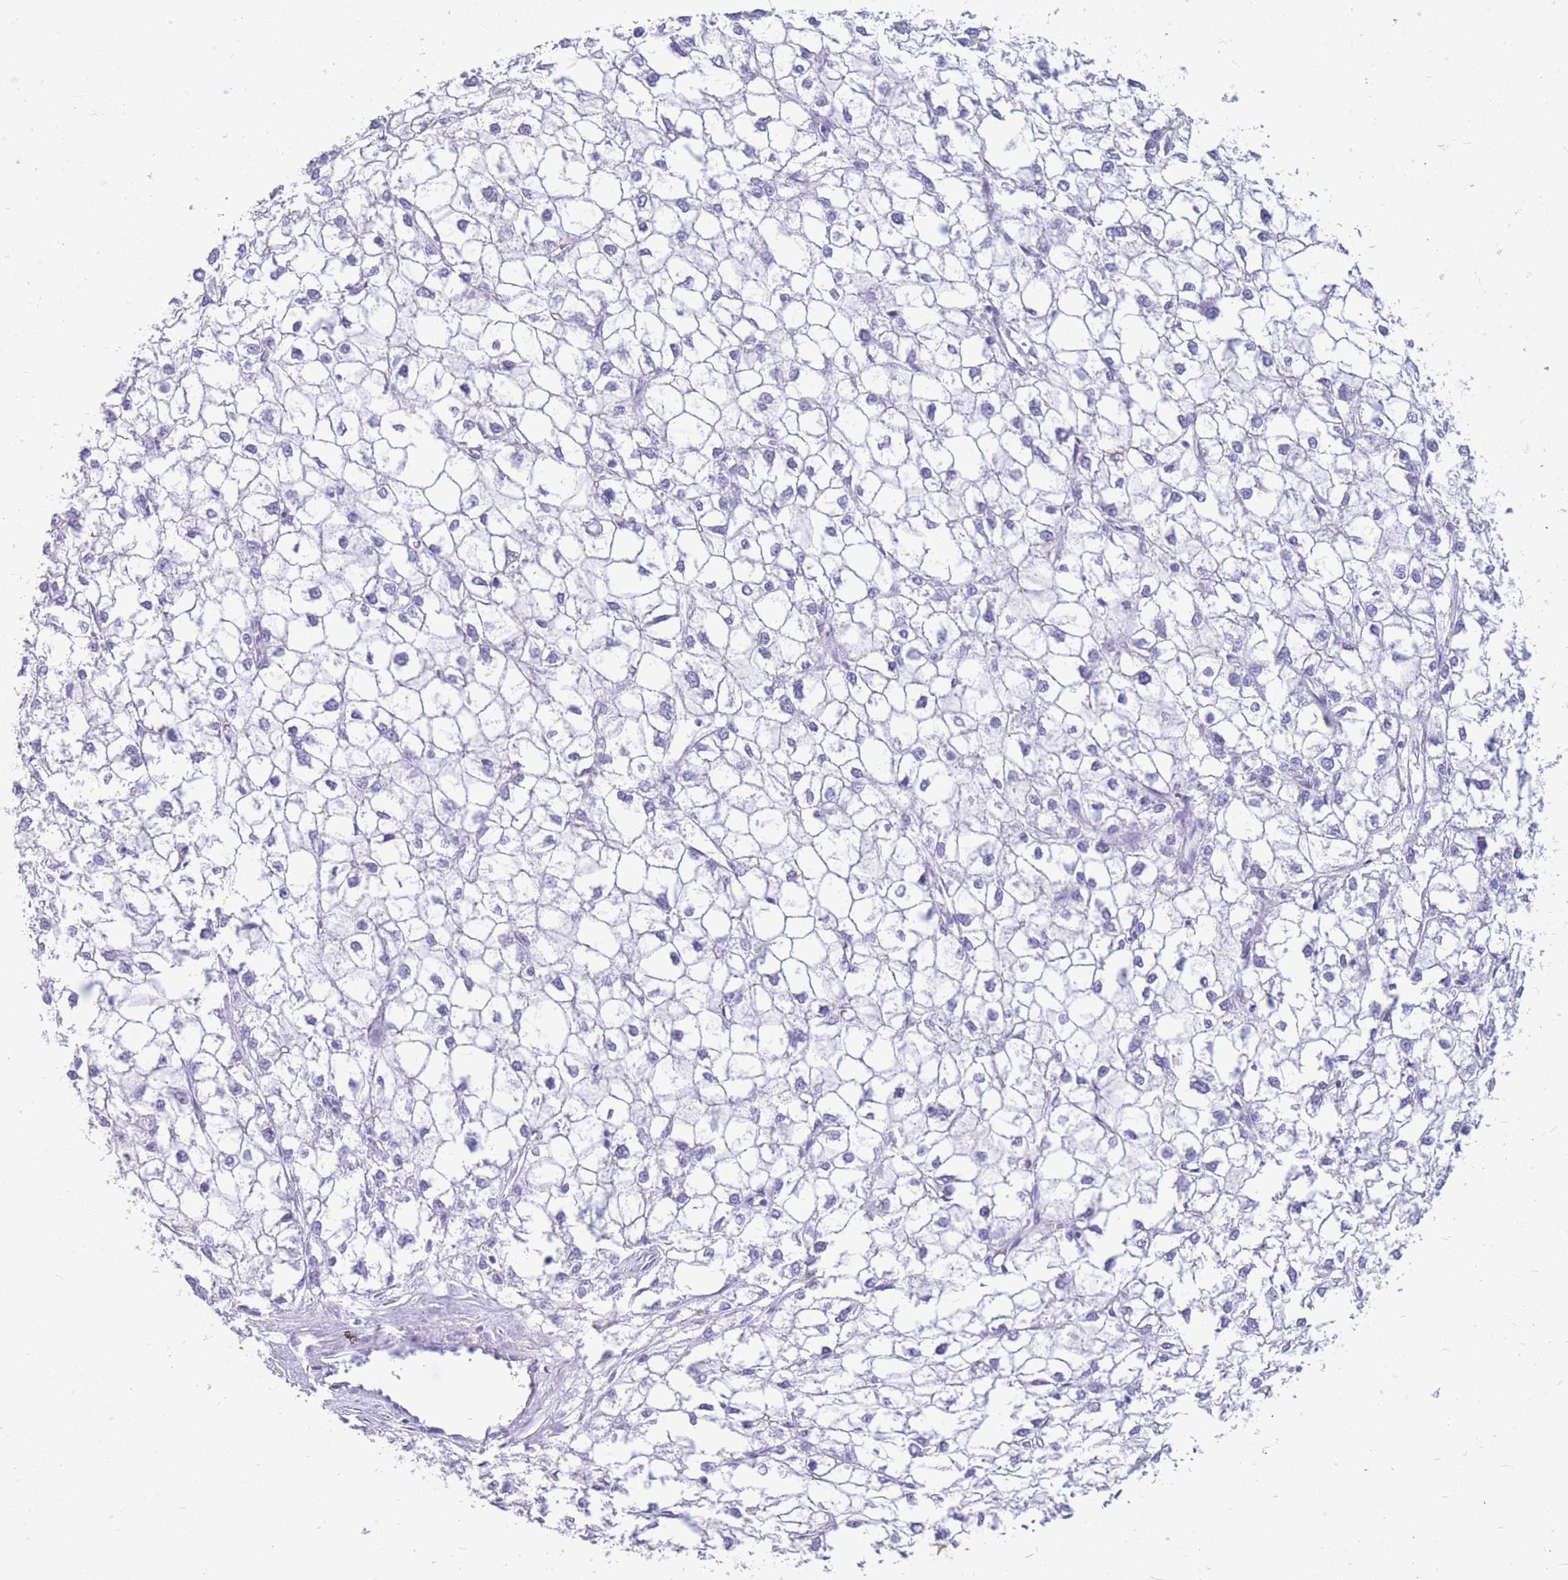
{"staining": {"intensity": "negative", "quantity": "none", "location": "none"}, "tissue": "liver cancer", "cell_type": "Tumor cells", "image_type": "cancer", "snomed": [{"axis": "morphology", "description": "Carcinoma, Hepatocellular, NOS"}, {"axis": "topography", "description": "Liver"}], "caption": "This photomicrograph is of liver hepatocellular carcinoma stained with immunohistochemistry to label a protein in brown with the nuclei are counter-stained blue. There is no expression in tumor cells.", "gene": "ZFP37", "patient": {"sex": "female", "age": 43}}